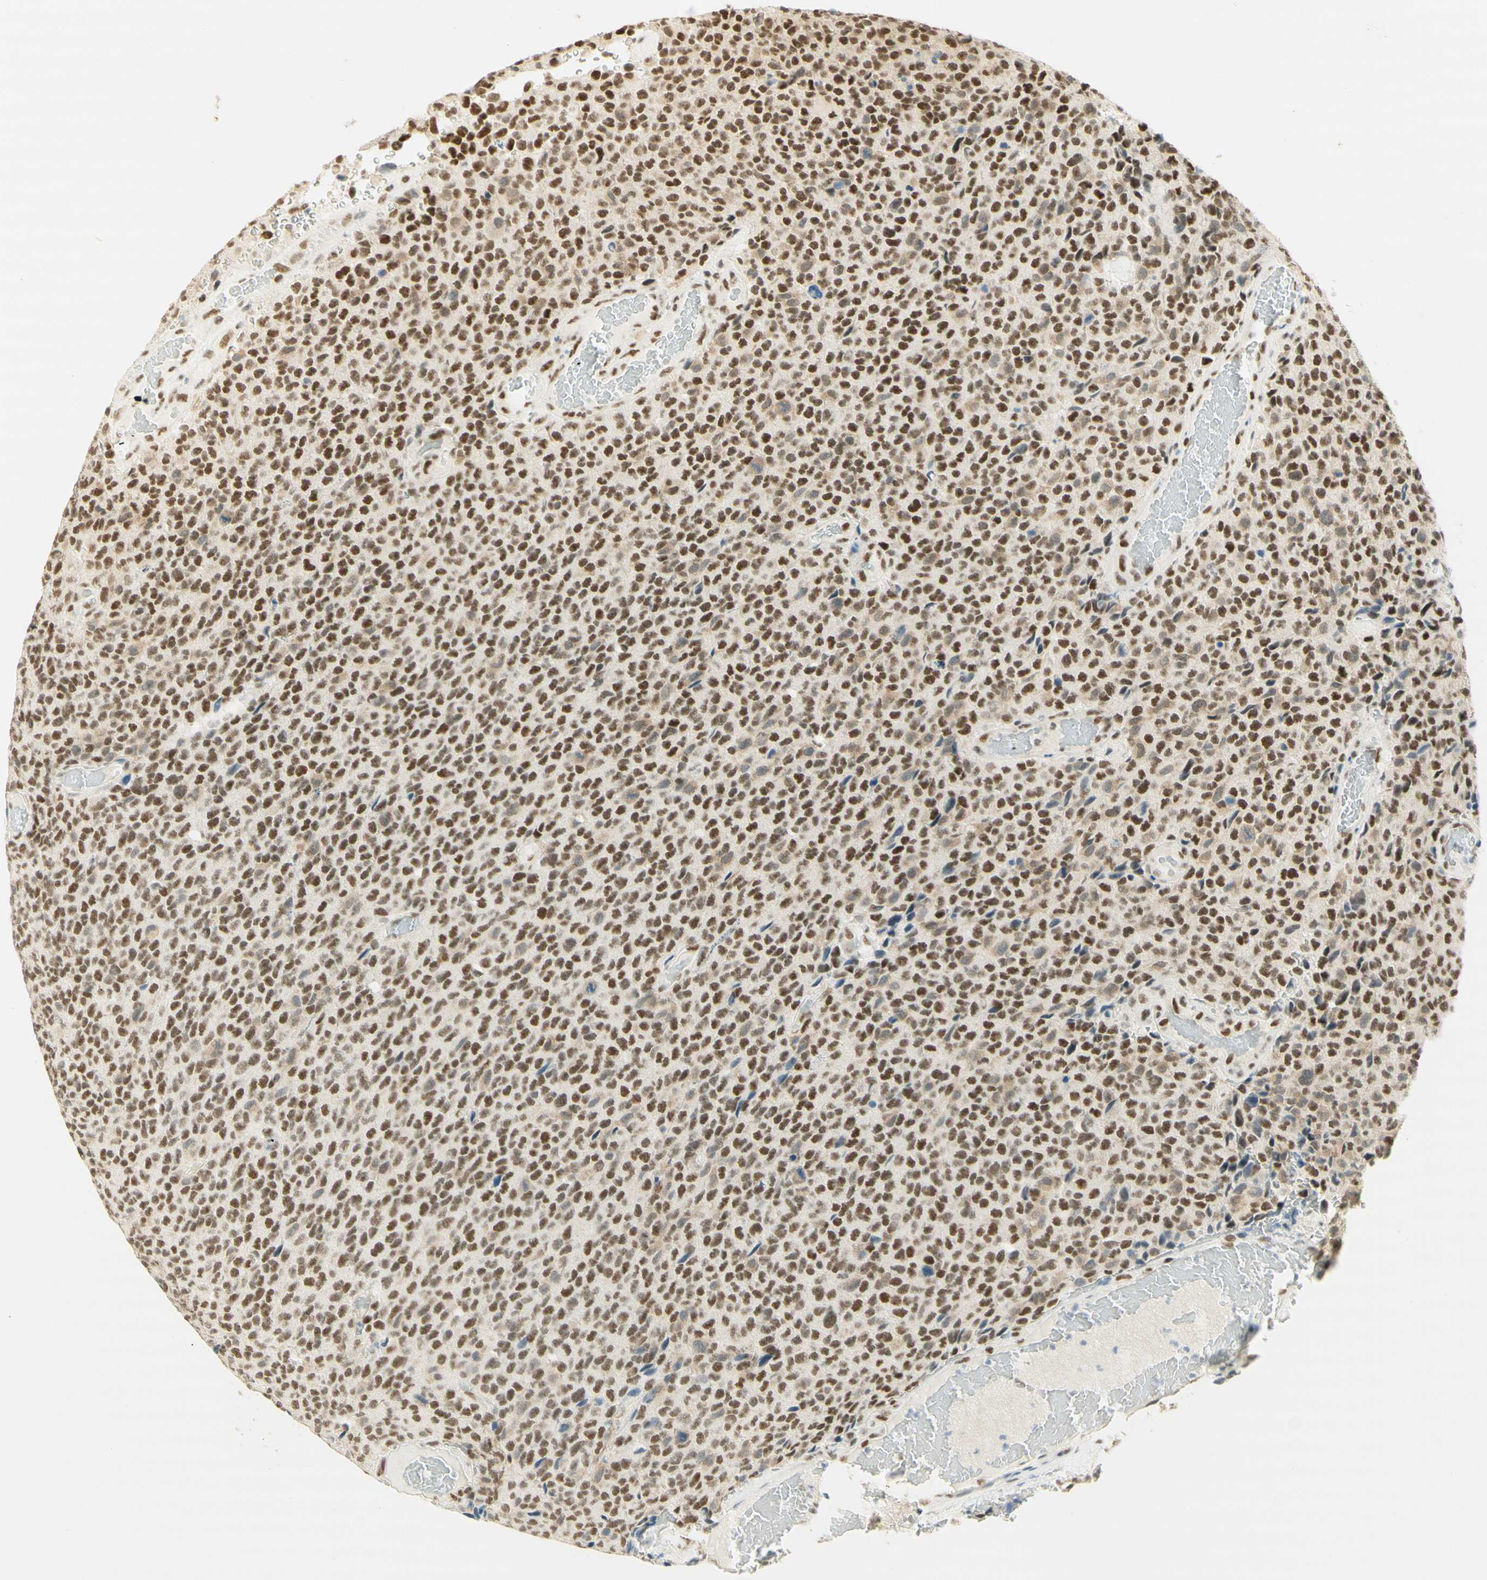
{"staining": {"intensity": "strong", "quantity": ">75%", "location": "nuclear"}, "tissue": "glioma", "cell_type": "Tumor cells", "image_type": "cancer", "snomed": [{"axis": "morphology", "description": "Glioma, malignant, High grade"}, {"axis": "topography", "description": "pancreas cauda"}], "caption": "Protein staining of glioma tissue displays strong nuclear staining in approximately >75% of tumor cells.", "gene": "PMS2", "patient": {"sex": "male", "age": 60}}